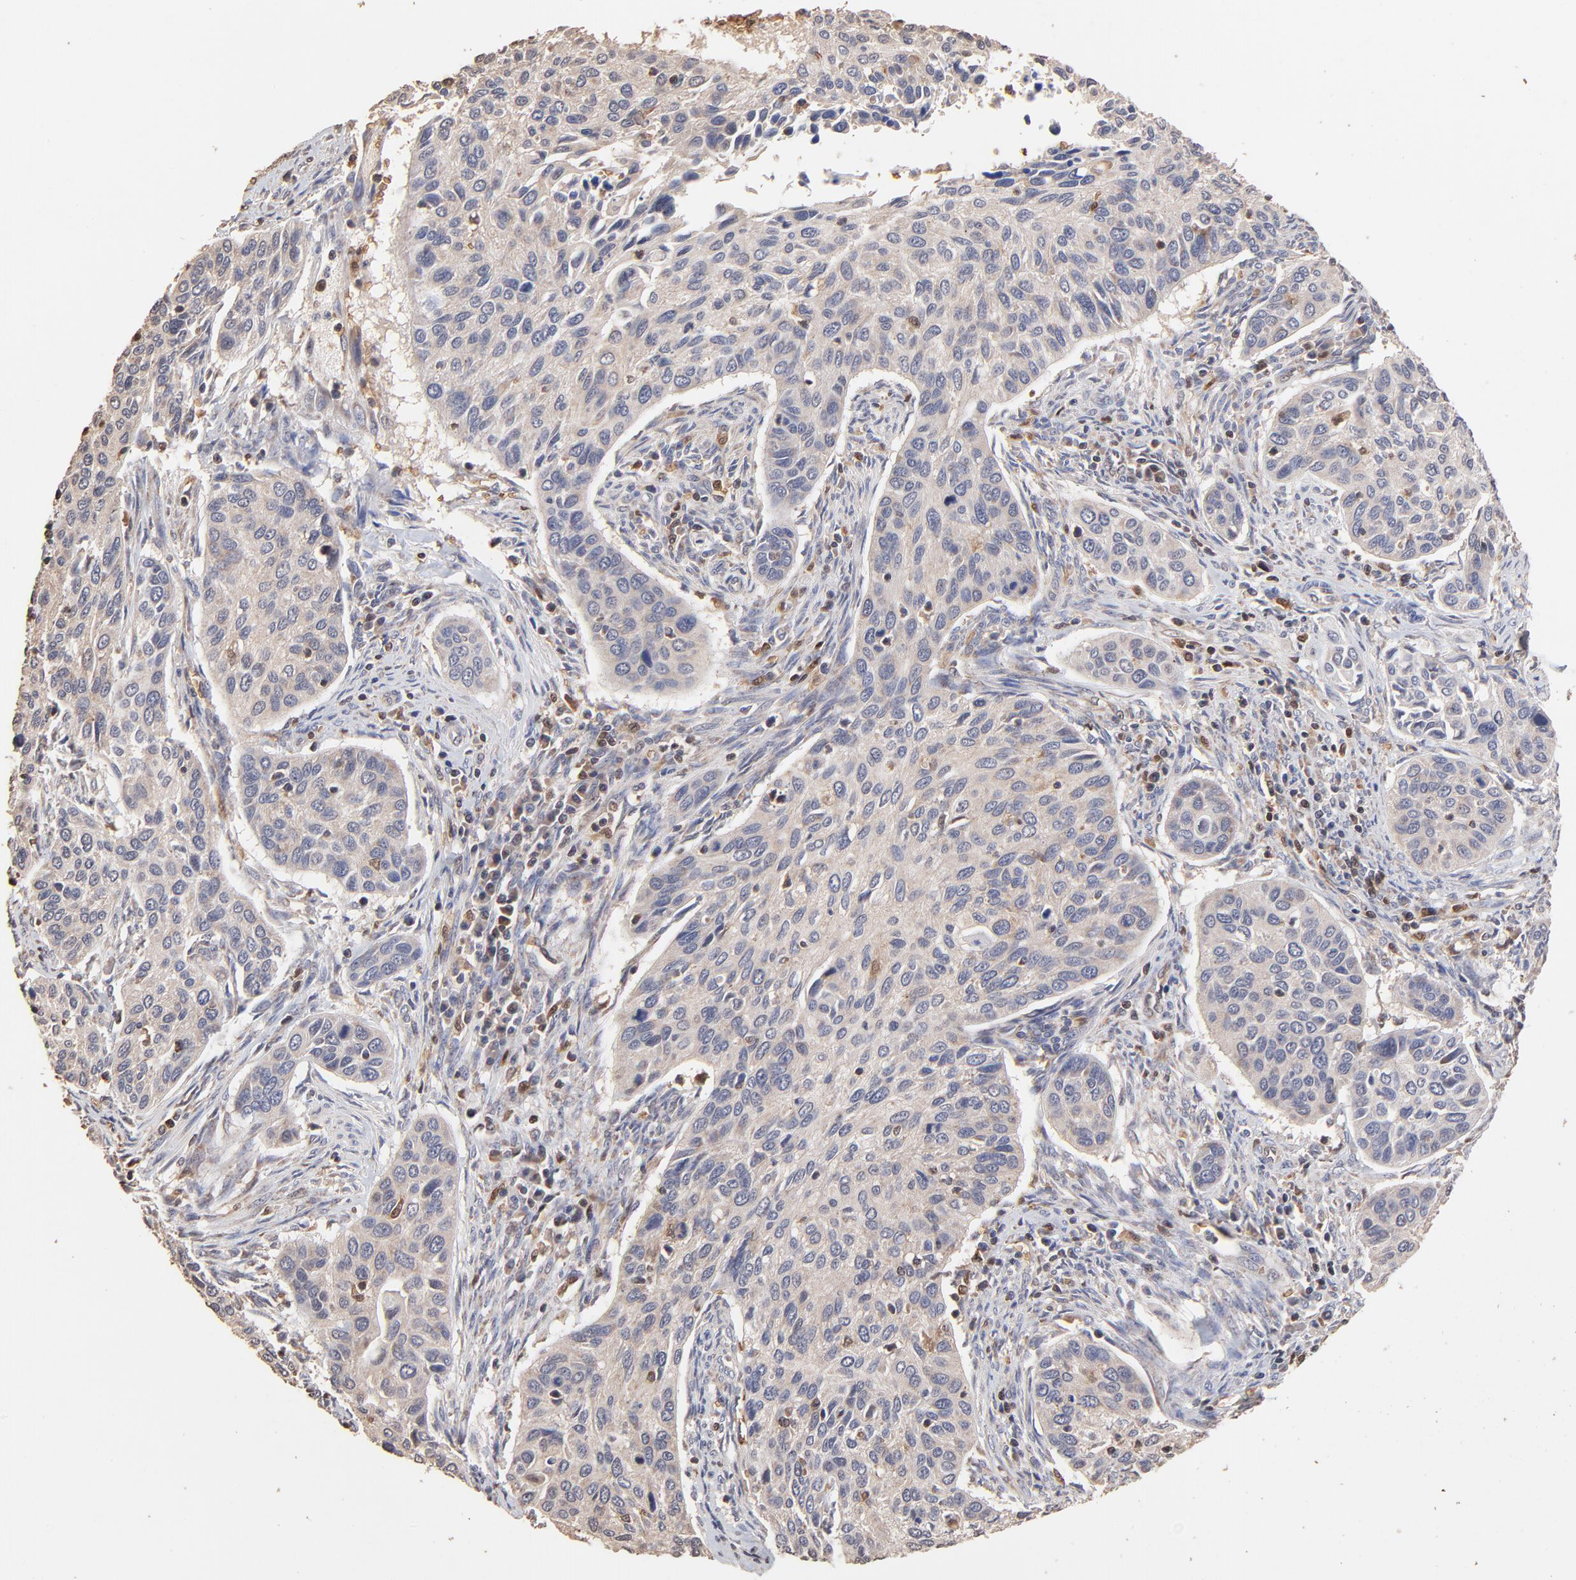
{"staining": {"intensity": "weak", "quantity": ">75%", "location": "cytoplasmic/membranous"}, "tissue": "cervical cancer", "cell_type": "Tumor cells", "image_type": "cancer", "snomed": [{"axis": "morphology", "description": "Squamous cell carcinoma, NOS"}, {"axis": "topography", "description": "Cervix"}], "caption": "IHC of cervical cancer (squamous cell carcinoma) reveals low levels of weak cytoplasmic/membranous positivity in approximately >75% of tumor cells.", "gene": "CASP1", "patient": {"sex": "female", "age": 57}}